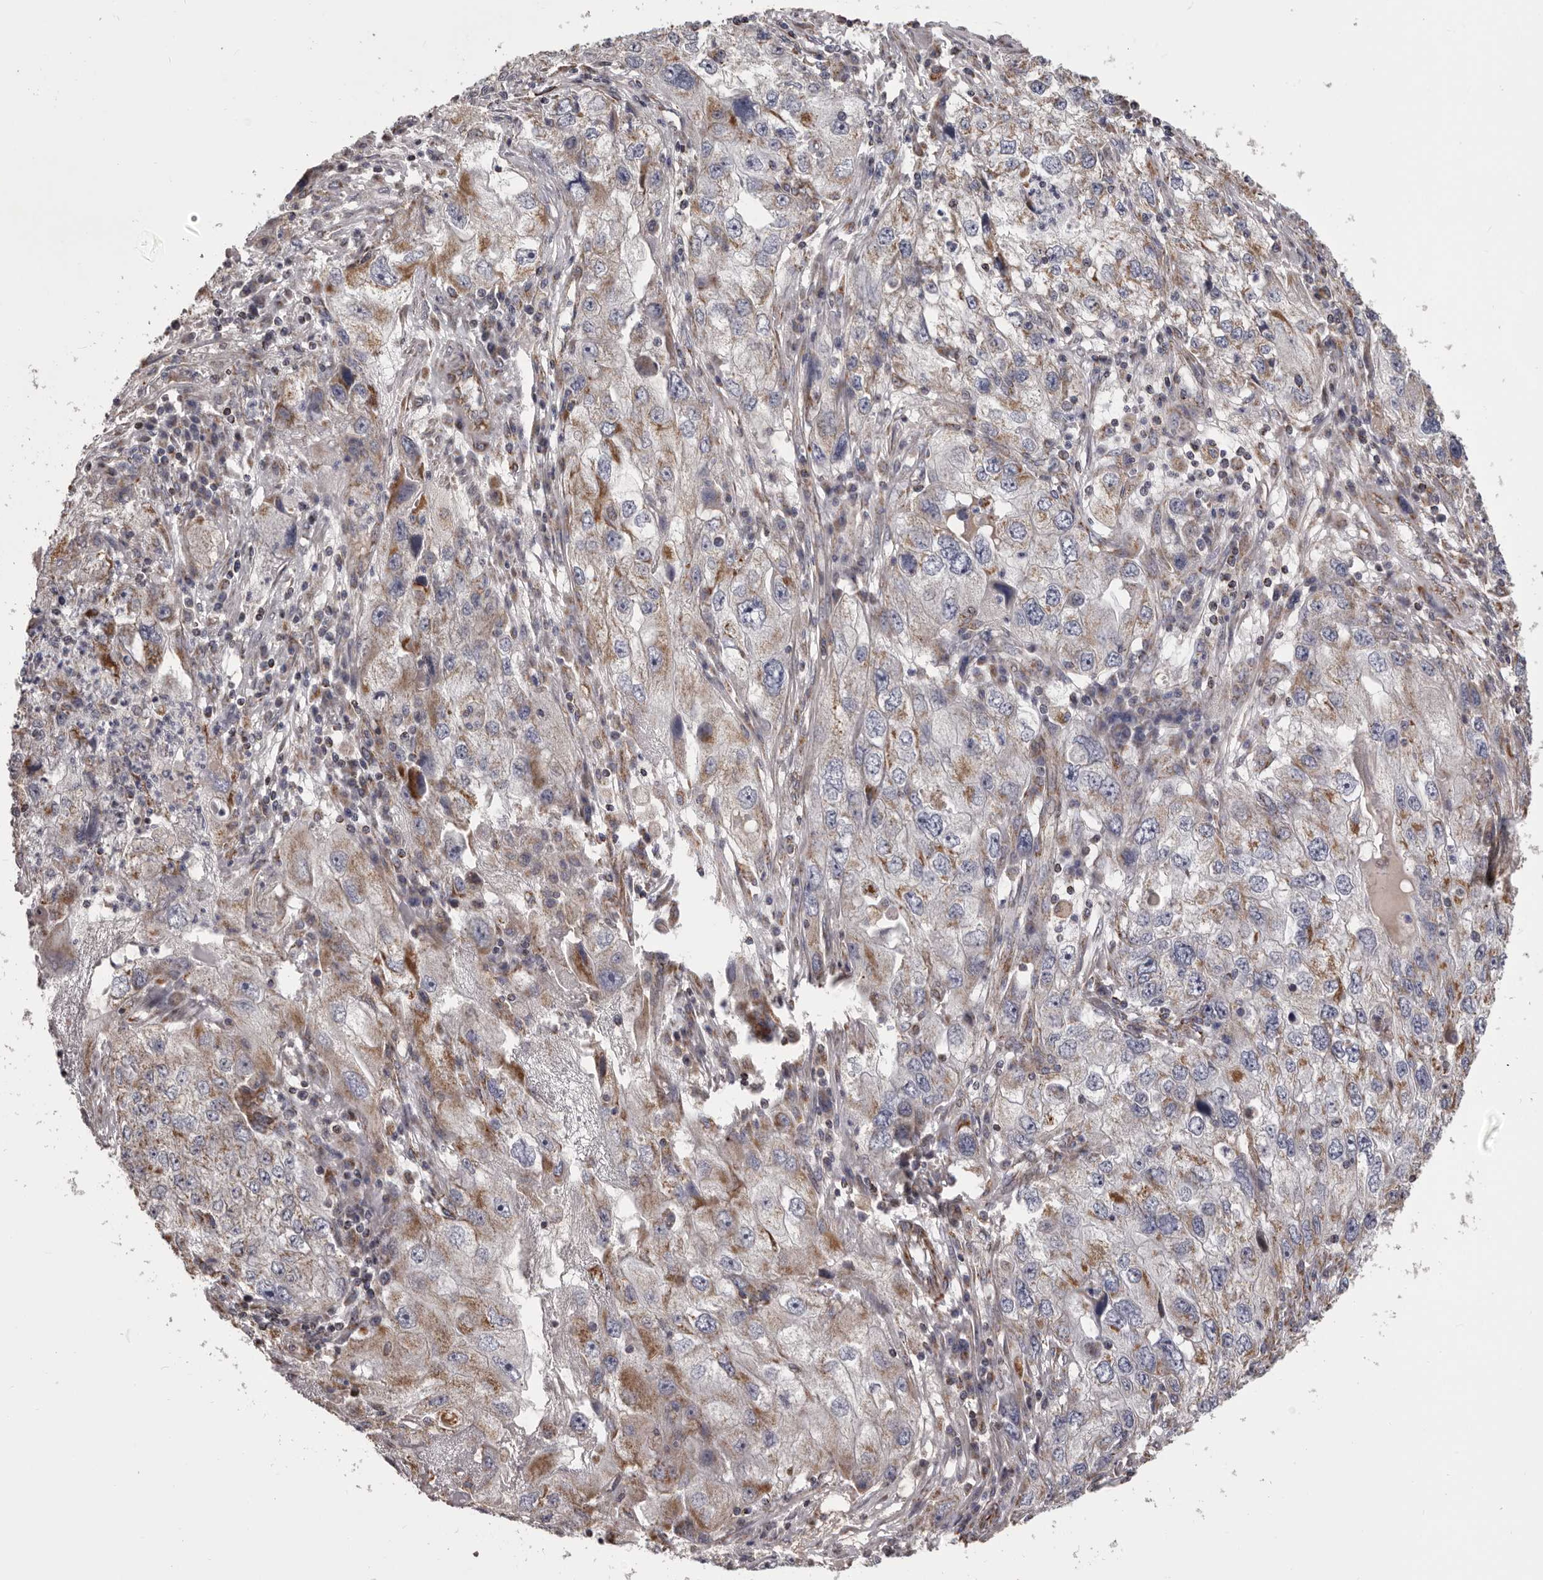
{"staining": {"intensity": "negative", "quantity": "none", "location": "none"}, "tissue": "endometrial cancer", "cell_type": "Tumor cells", "image_type": "cancer", "snomed": [{"axis": "morphology", "description": "Adenocarcinoma, NOS"}, {"axis": "topography", "description": "Endometrium"}], "caption": "DAB immunohistochemical staining of endometrial adenocarcinoma exhibits no significant expression in tumor cells.", "gene": "CHRM2", "patient": {"sex": "female", "age": 49}}